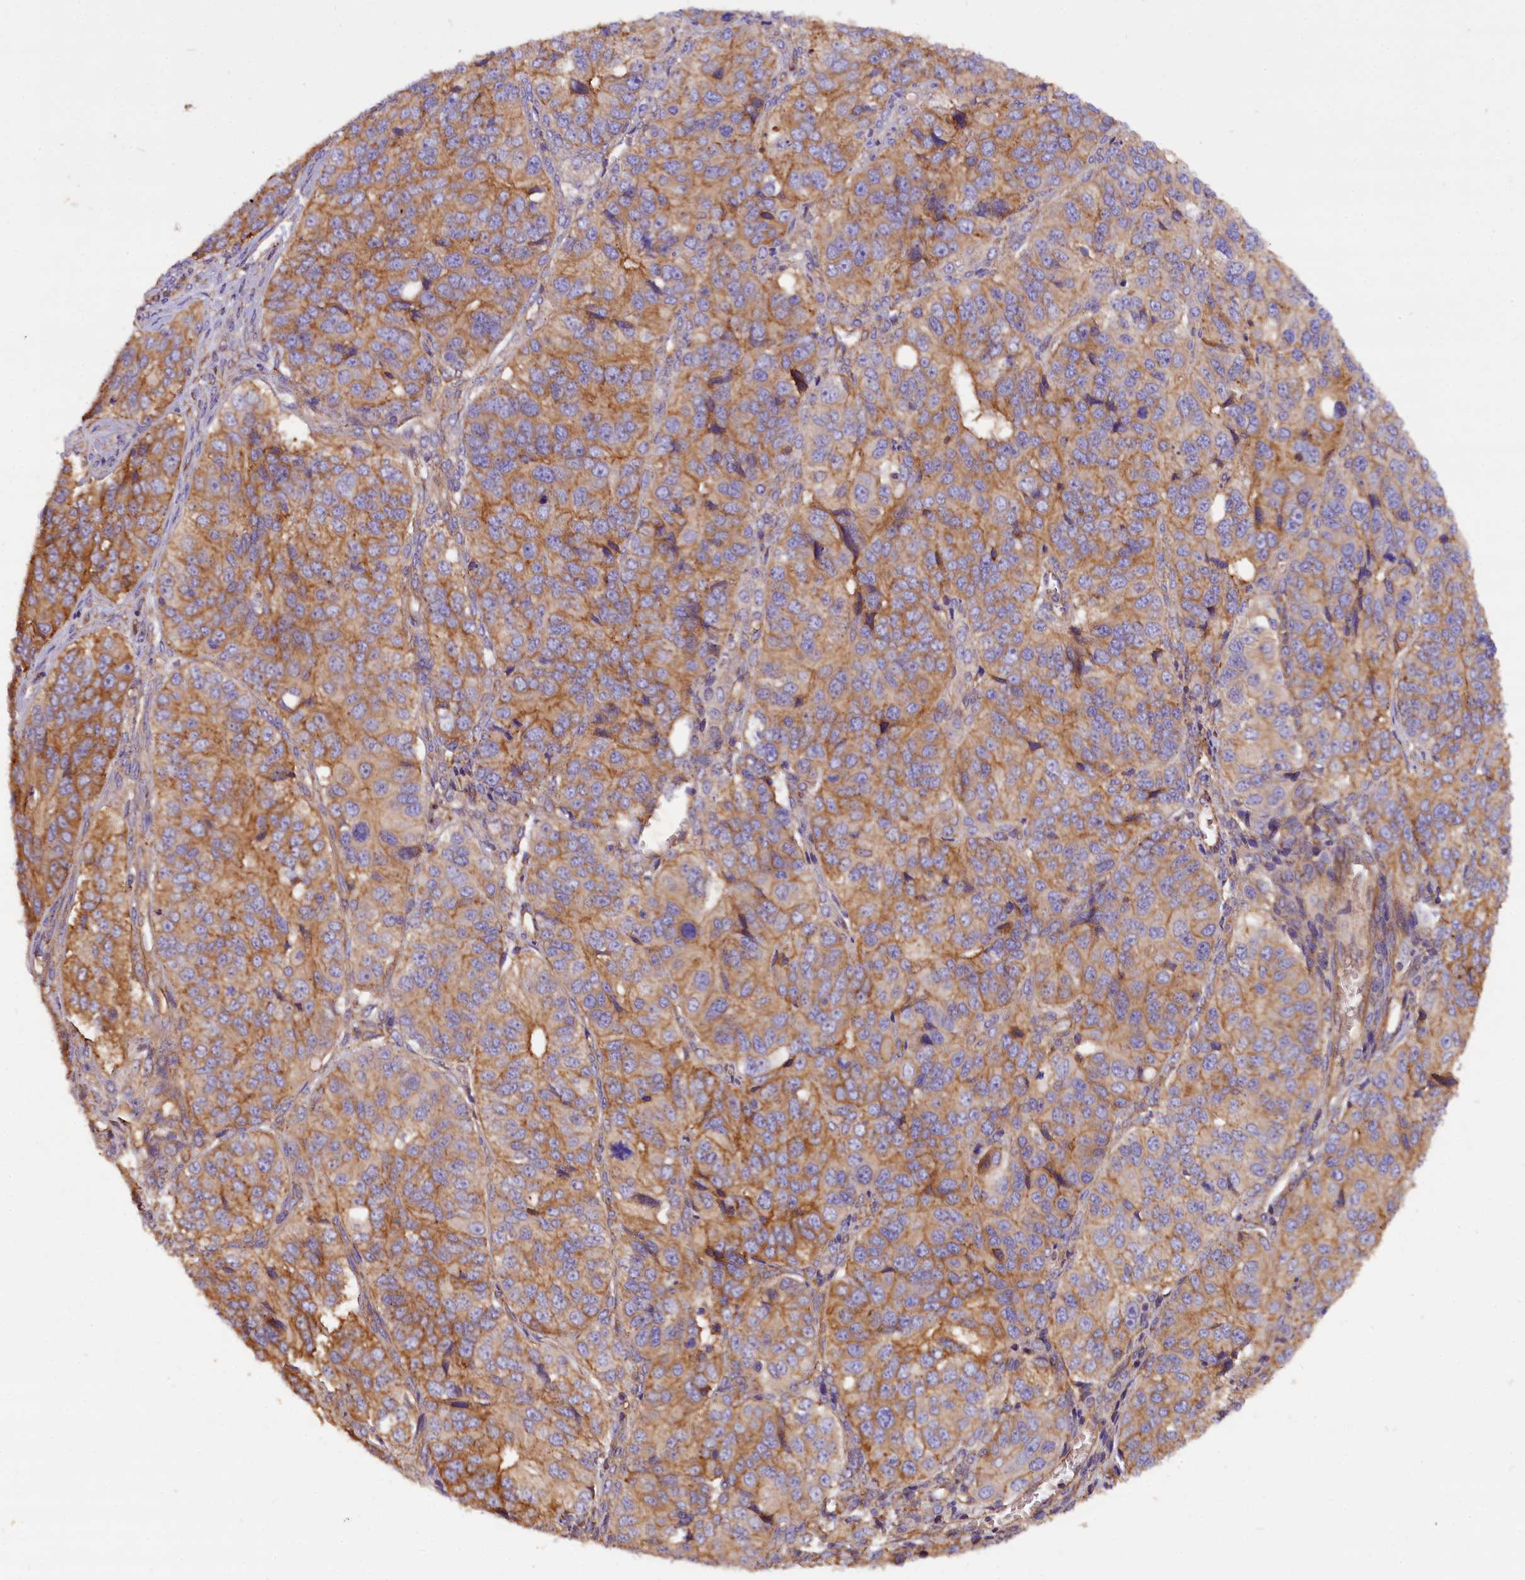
{"staining": {"intensity": "moderate", "quantity": ">75%", "location": "cytoplasmic/membranous"}, "tissue": "ovarian cancer", "cell_type": "Tumor cells", "image_type": "cancer", "snomed": [{"axis": "morphology", "description": "Carcinoma, endometroid"}, {"axis": "topography", "description": "Ovary"}], "caption": "Protein staining shows moderate cytoplasmic/membranous expression in approximately >75% of tumor cells in ovarian endometroid carcinoma. Using DAB (3,3'-diaminobenzidine) (brown) and hematoxylin (blue) stains, captured at high magnification using brightfield microscopy.", "gene": "ERMARD", "patient": {"sex": "female", "age": 51}}